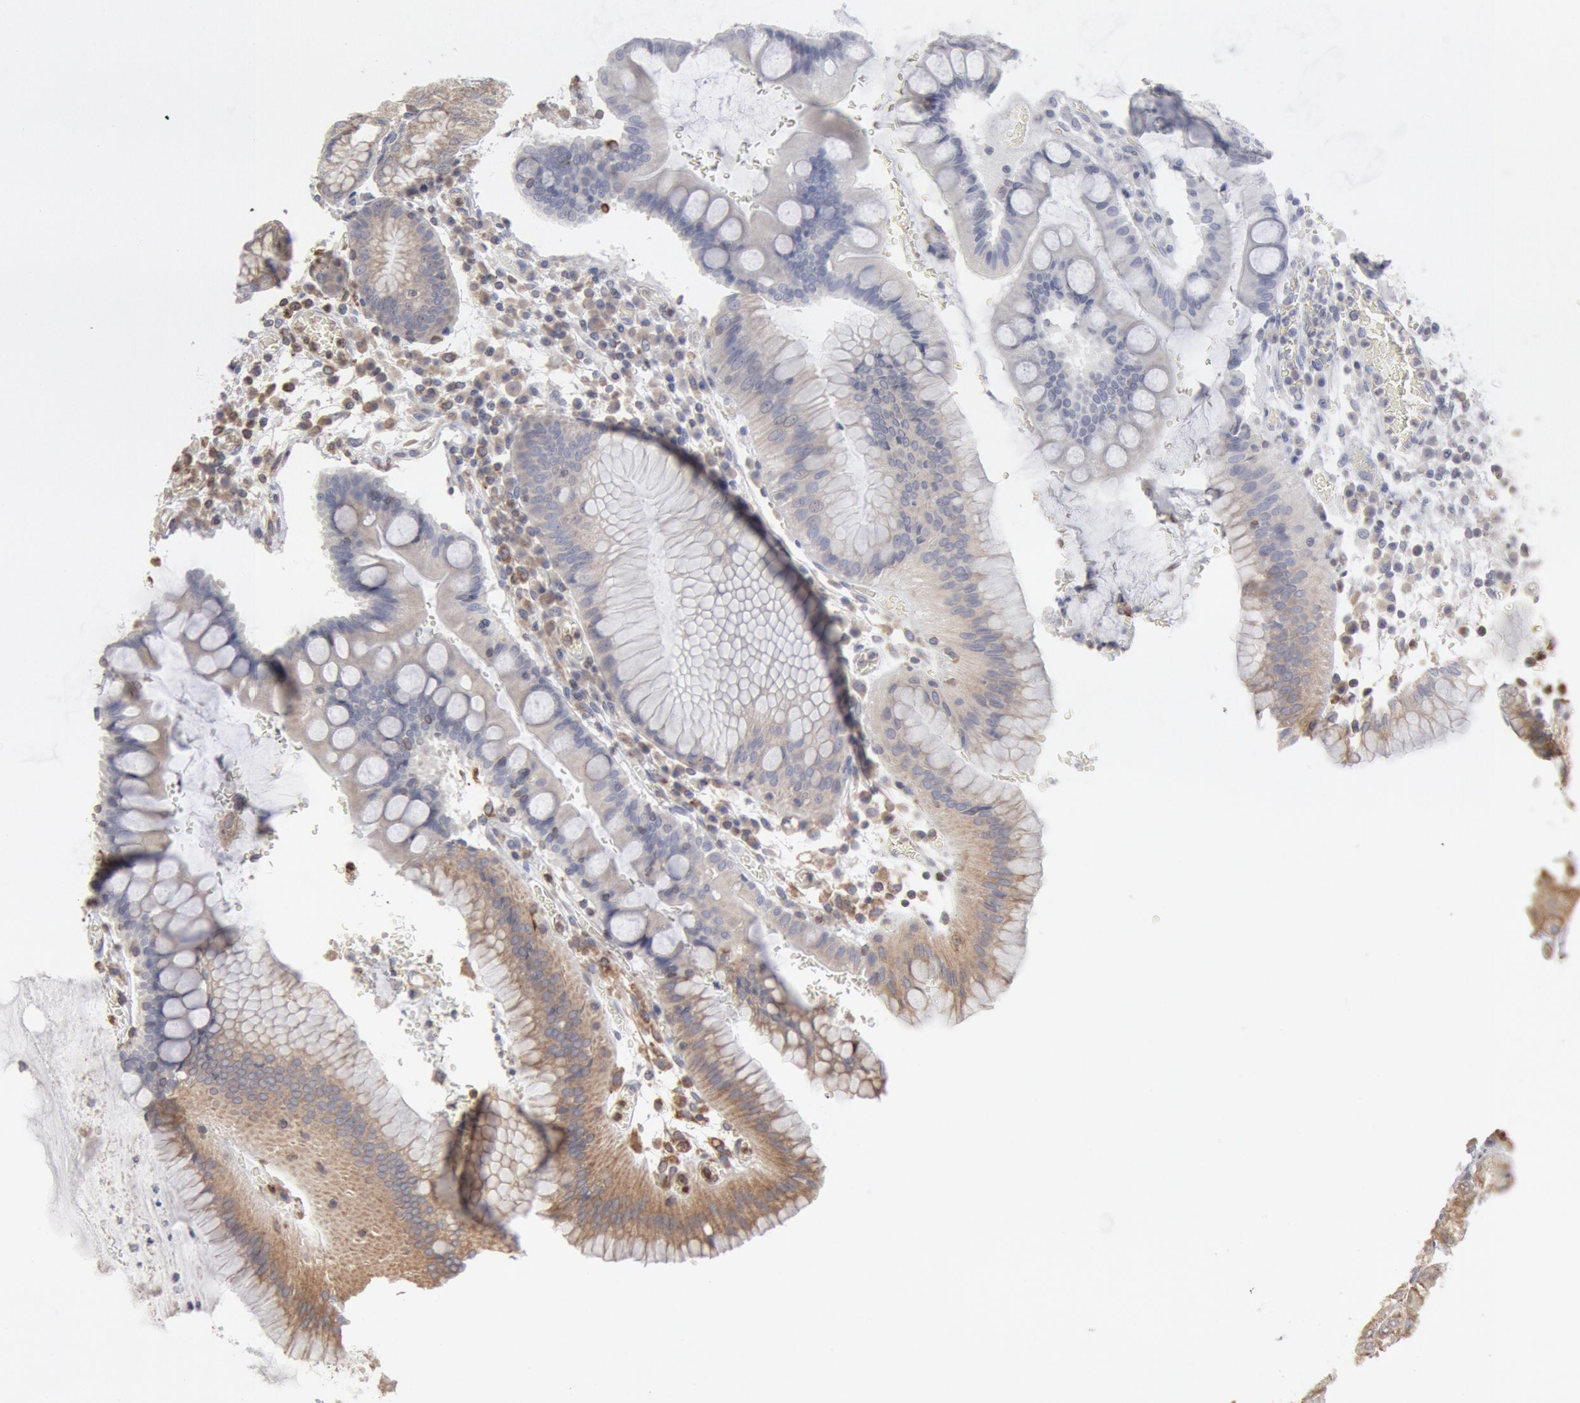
{"staining": {"intensity": "weak", "quantity": "<25%", "location": "cytoplasmic/membranous"}, "tissue": "stomach", "cell_type": "Glandular cells", "image_type": "normal", "snomed": [{"axis": "morphology", "description": "Normal tissue, NOS"}, {"axis": "topography", "description": "Stomach, lower"}], "caption": "Immunohistochemistry of normal stomach exhibits no expression in glandular cells. Nuclei are stained in blue.", "gene": "OSBPL8", "patient": {"sex": "female", "age": 73}}